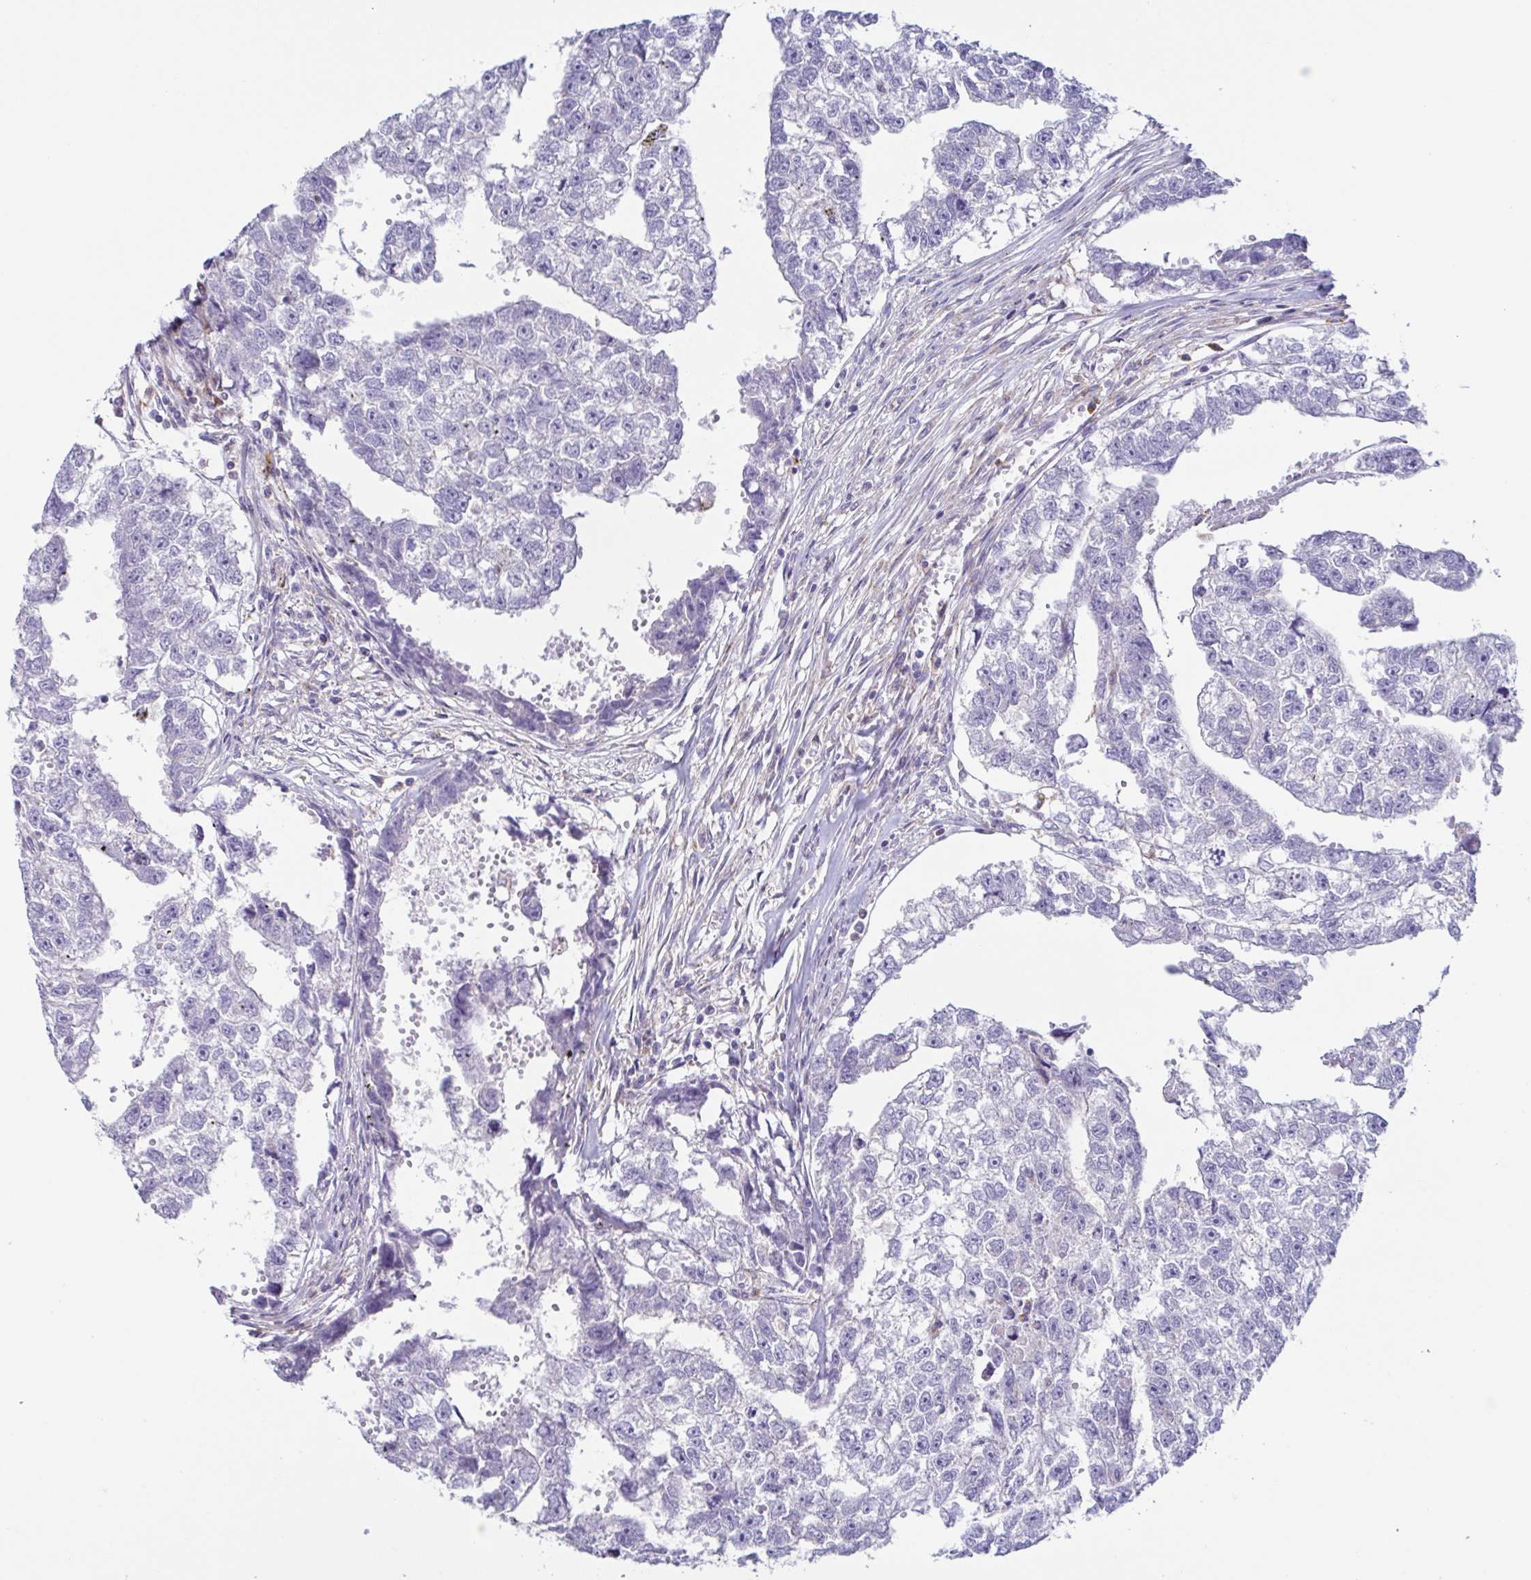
{"staining": {"intensity": "negative", "quantity": "none", "location": "none"}, "tissue": "testis cancer", "cell_type": "Tumor cells", "image_type": "cancer", "snomed": [{"axis": "morphology", "description": "Carcinoma, Embryonal, NOS"}, {"axis": "morphology", "description": "Teratoma, malignant, NOS"}, {"axis": "topography", "description": "Testis"}], "caption": "A high-resolution histopathology image shows immunohistochemistry (IHC) staining of testis embryonal carcinoma, which reveals no significant positivity in tumor cells.", "gene": "ATP6V1G2", "patient": {"sex": "male", "age": 44}}